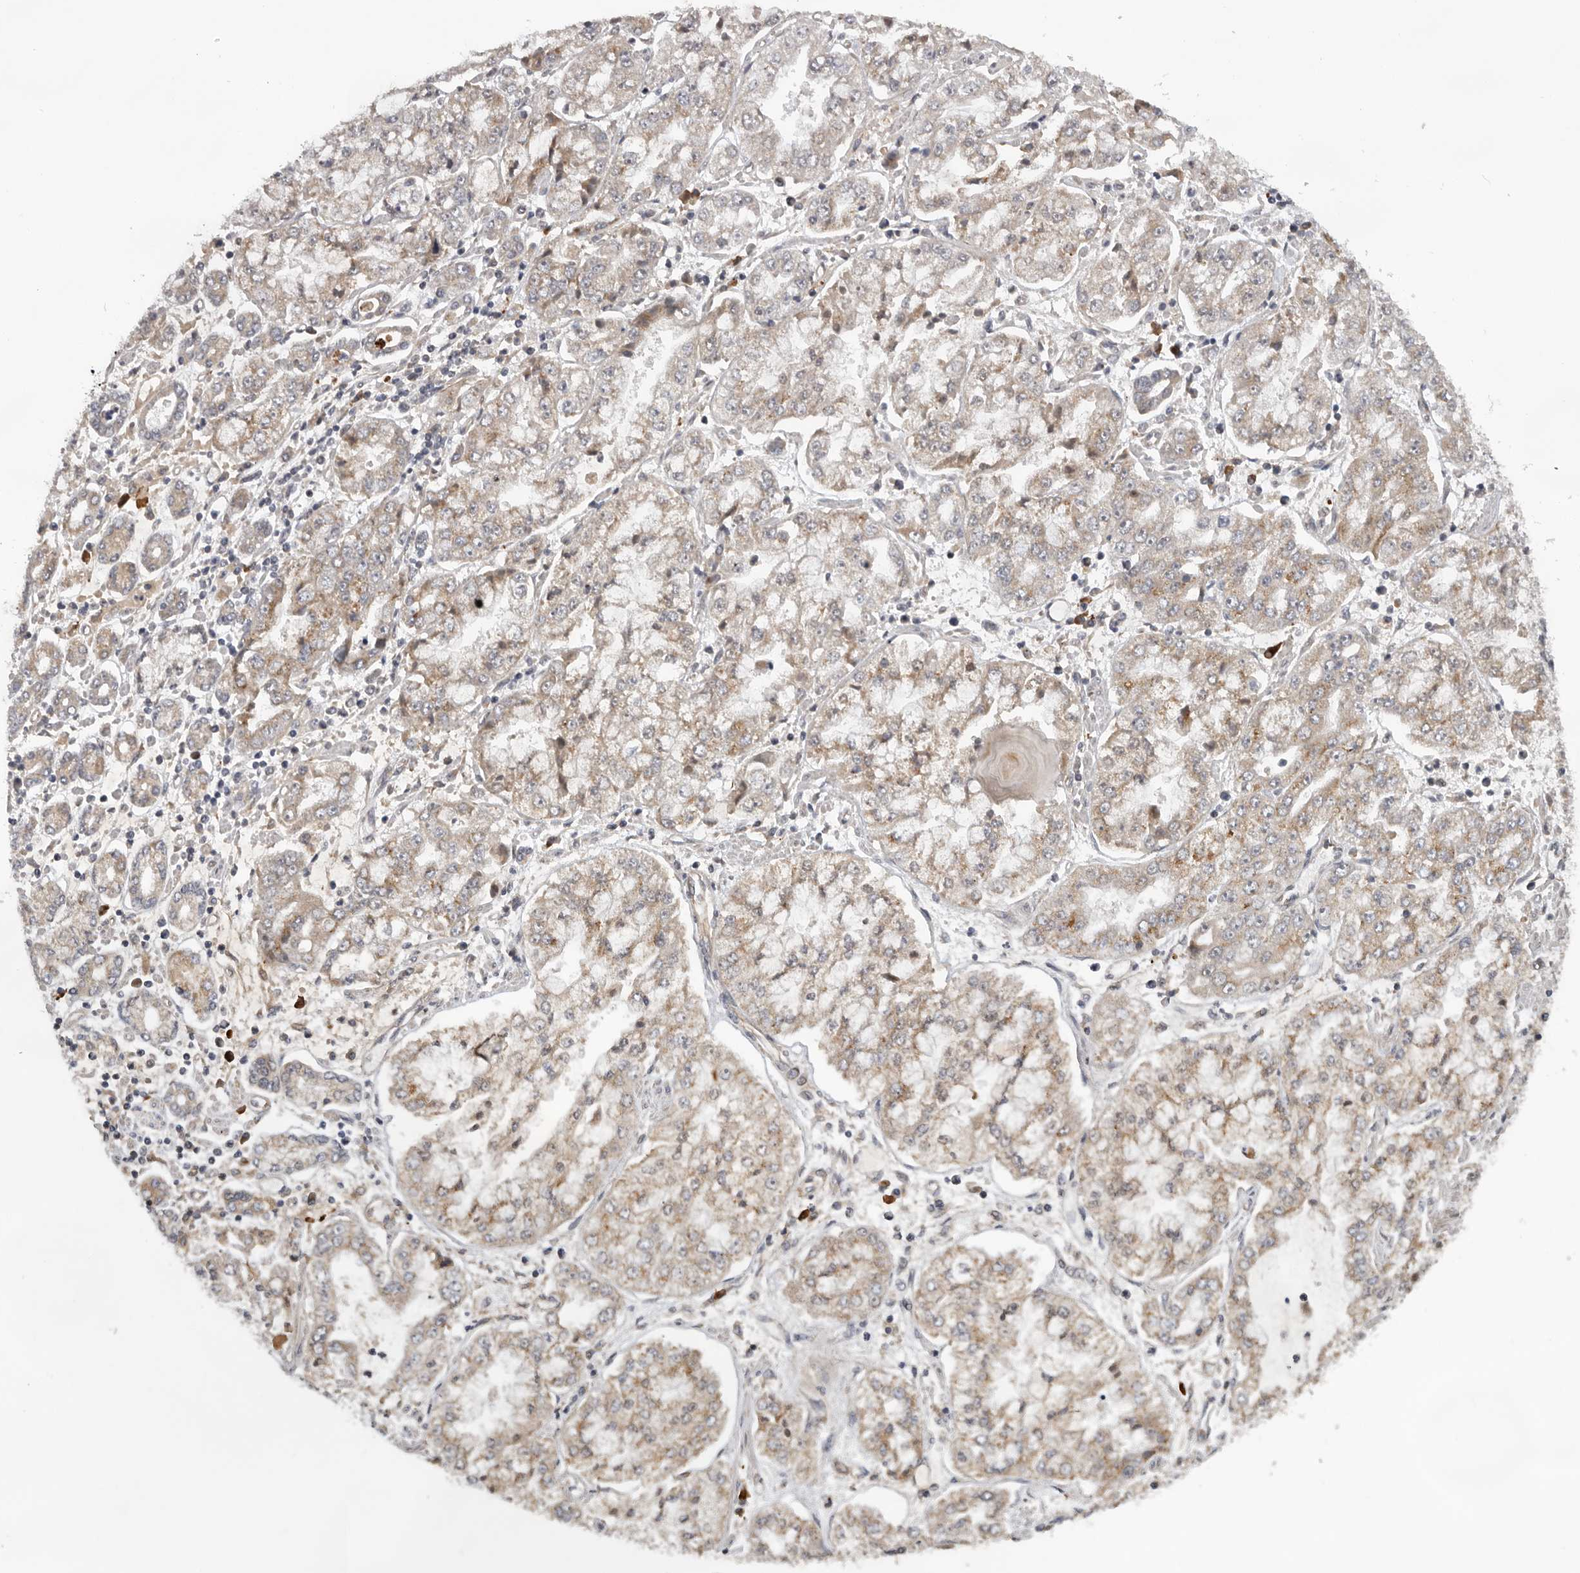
{"staining": {"intensity": "weak", "quantity": ">75%", "location": "cytoplasmic/membranous"}, "tissue": "stomach cancer", "cell_type": "Tumor cells", "image_type": "cancer", "snomed": [{"axis": "morphology", "description": "Adenocarcinoma, NOS"}, {"axis": "topography", "description": "Stomach"}], "caption": "Immunohistochemistry staining of stomach adenocarcinoma, which exhibits low levels of weak cytoplasmic/membranous positivity in about >75% of tumor cells indicating weak cytoplasmic/membranous protein positivity. The staining was performed using DAB (brown) for protein detection and nuclei were counterstained in hematoxylin (blue).", "gene": "RNF157", "patient": {"sex": "male", "age": 76}}